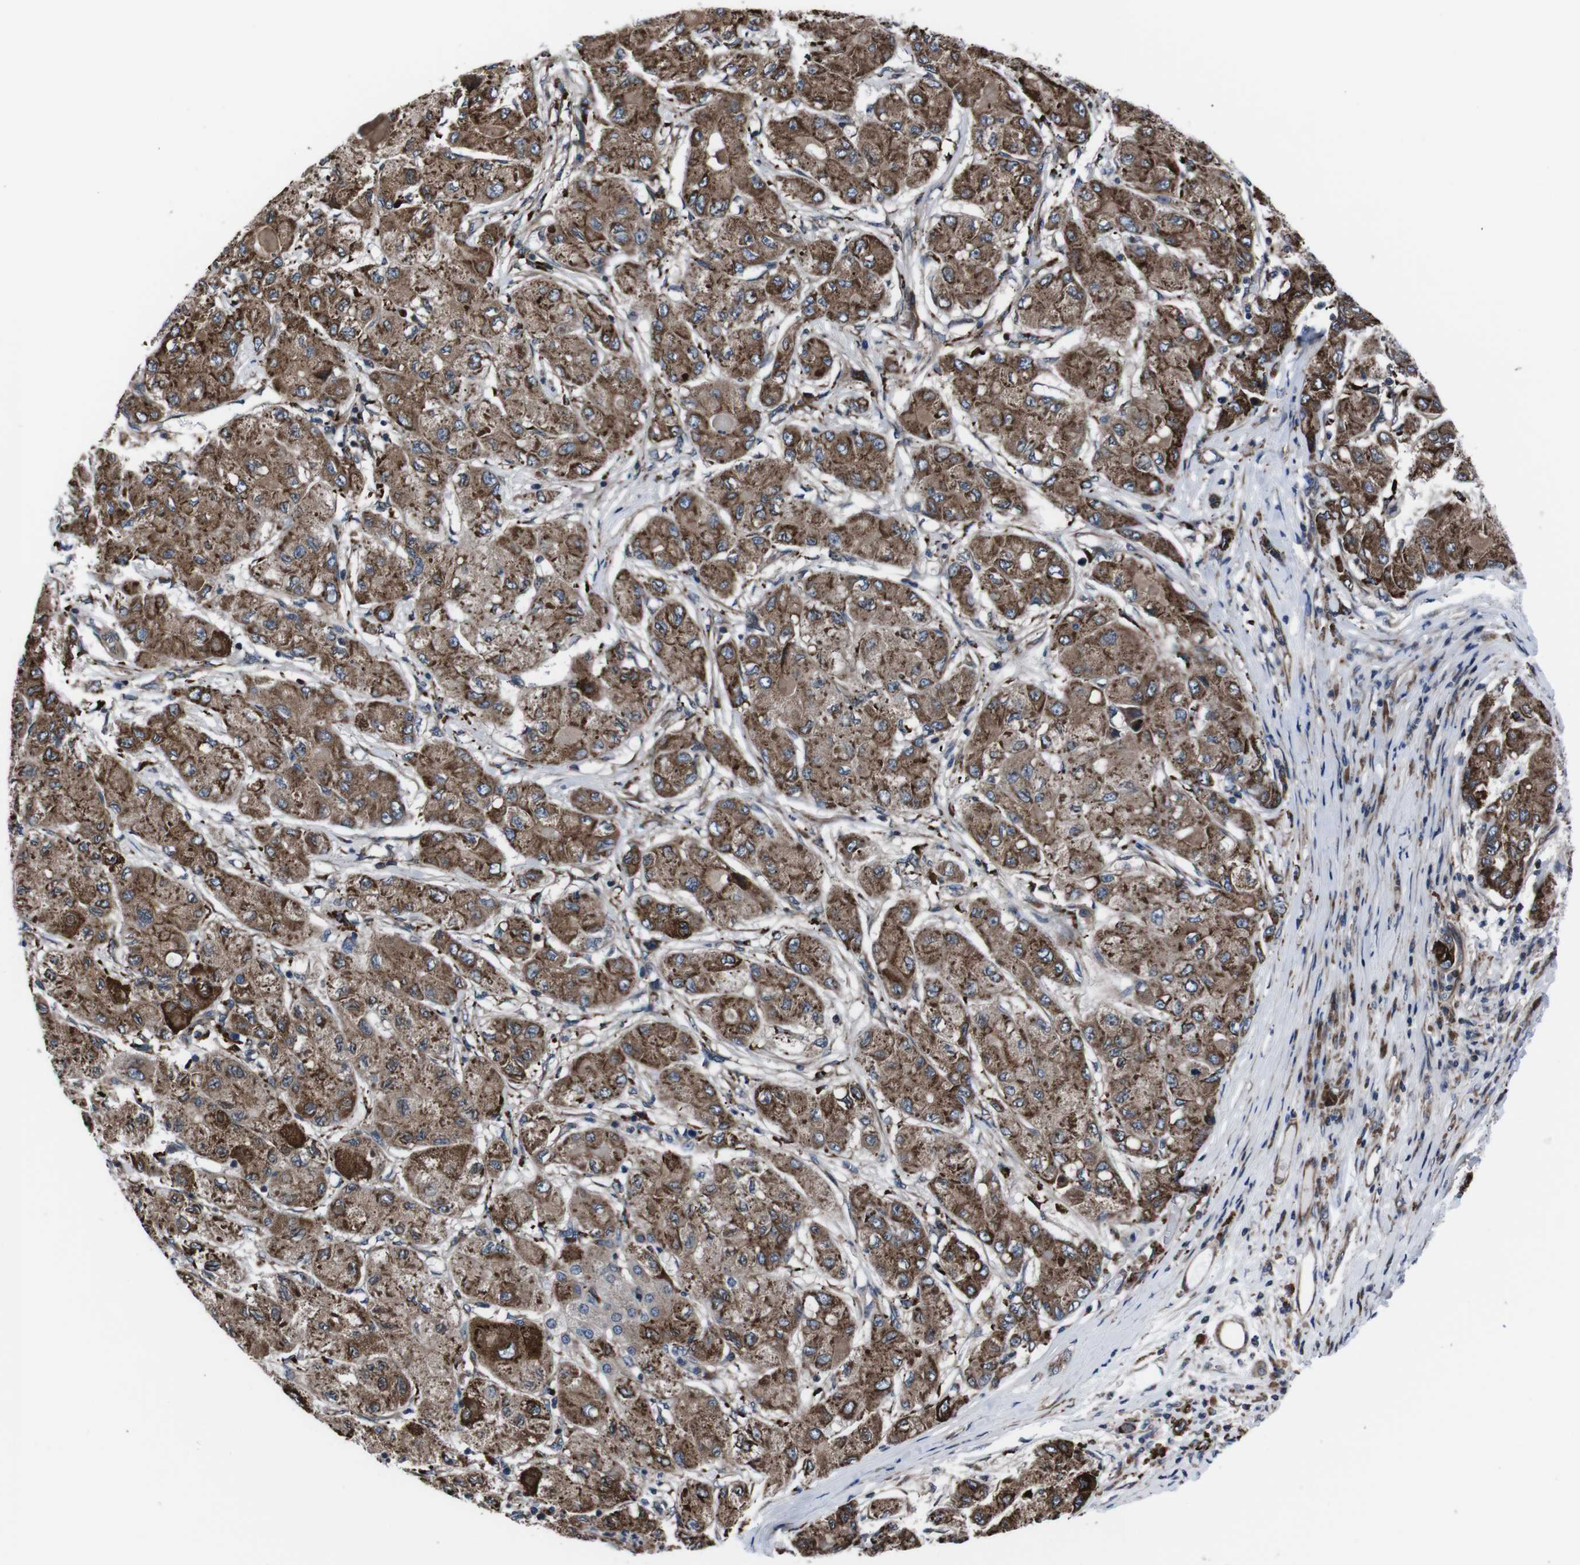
{"staining": {"intensity": "strong", "quantity": ">75%", "location": "cytoplasmic/membranous"}, "tissue": "liver cancer", "cell_type": "Tumor cells", "image_type": "cancer", "snomed": [{"axis": "morphology", "description": "Carcinoma, Hepatocellular, NOS"}, {"axis": "topography", "description": "Liver"}], "caption": "Strong cytoplasmic/membranous staining for a protein is present in about >75% of tumor cells of liver hepatocellular carcinoma using immunohistochemistry.", "gene": "EIF4A2", "patient": {"sex": "male", "age": 80}}